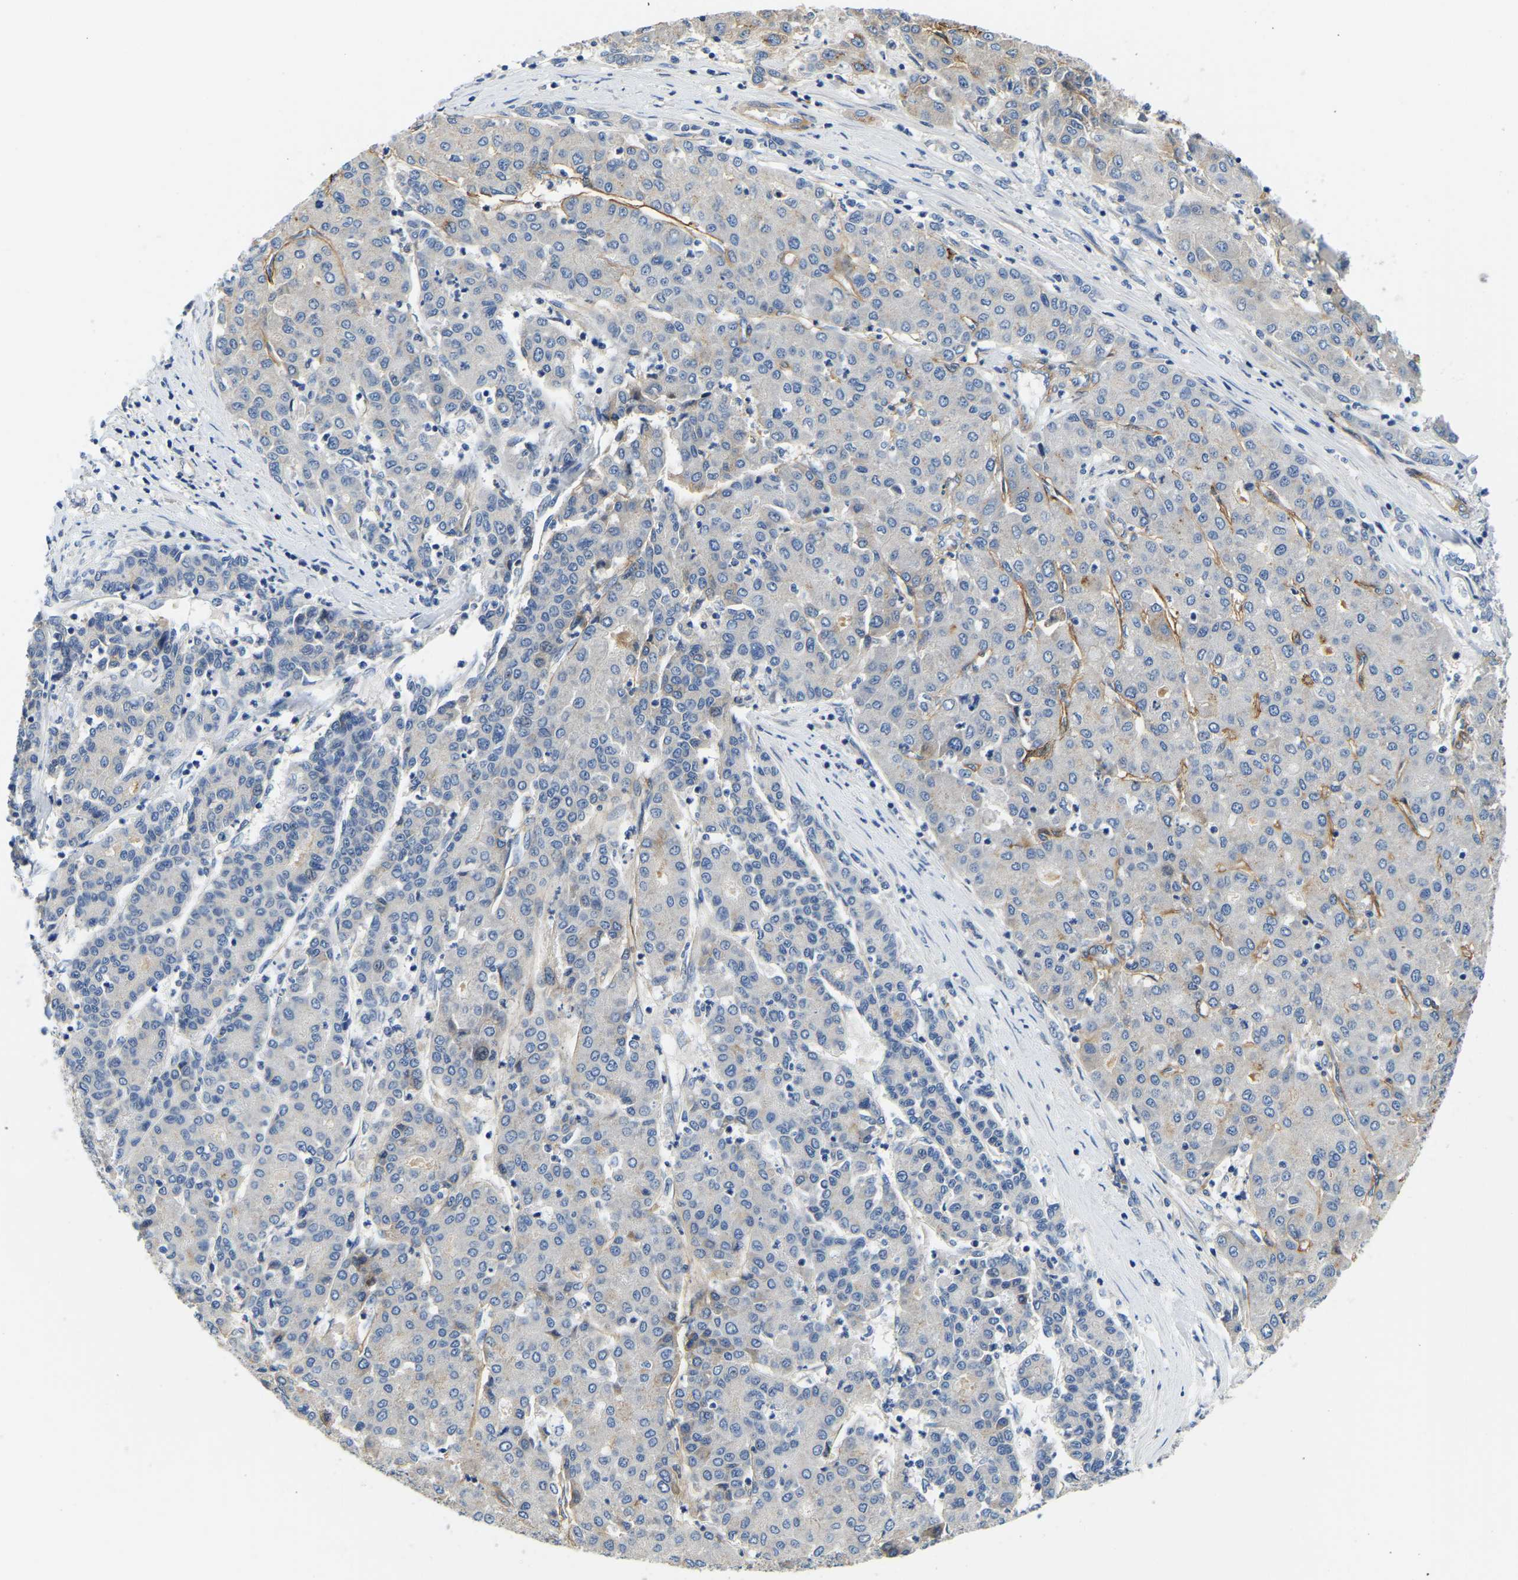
{"staining": {"intensity": "negative", "quantity": "none", "location": "none"}, "tissue": "liver cancer", "cell_type": "Tumor cells", "image_type": "cancer", "snomed": [{"axis": "morphology", "description": "Carcinoma, Hepatocellular, NOS"}, {"axis": "topography", "description": "Liver"}], "caption": "There is no significant positivity in tumor cells of liver hepatocellular carcinoma.", "gene": "LIAS", "patient": {"sex": "male", "age": 65}}